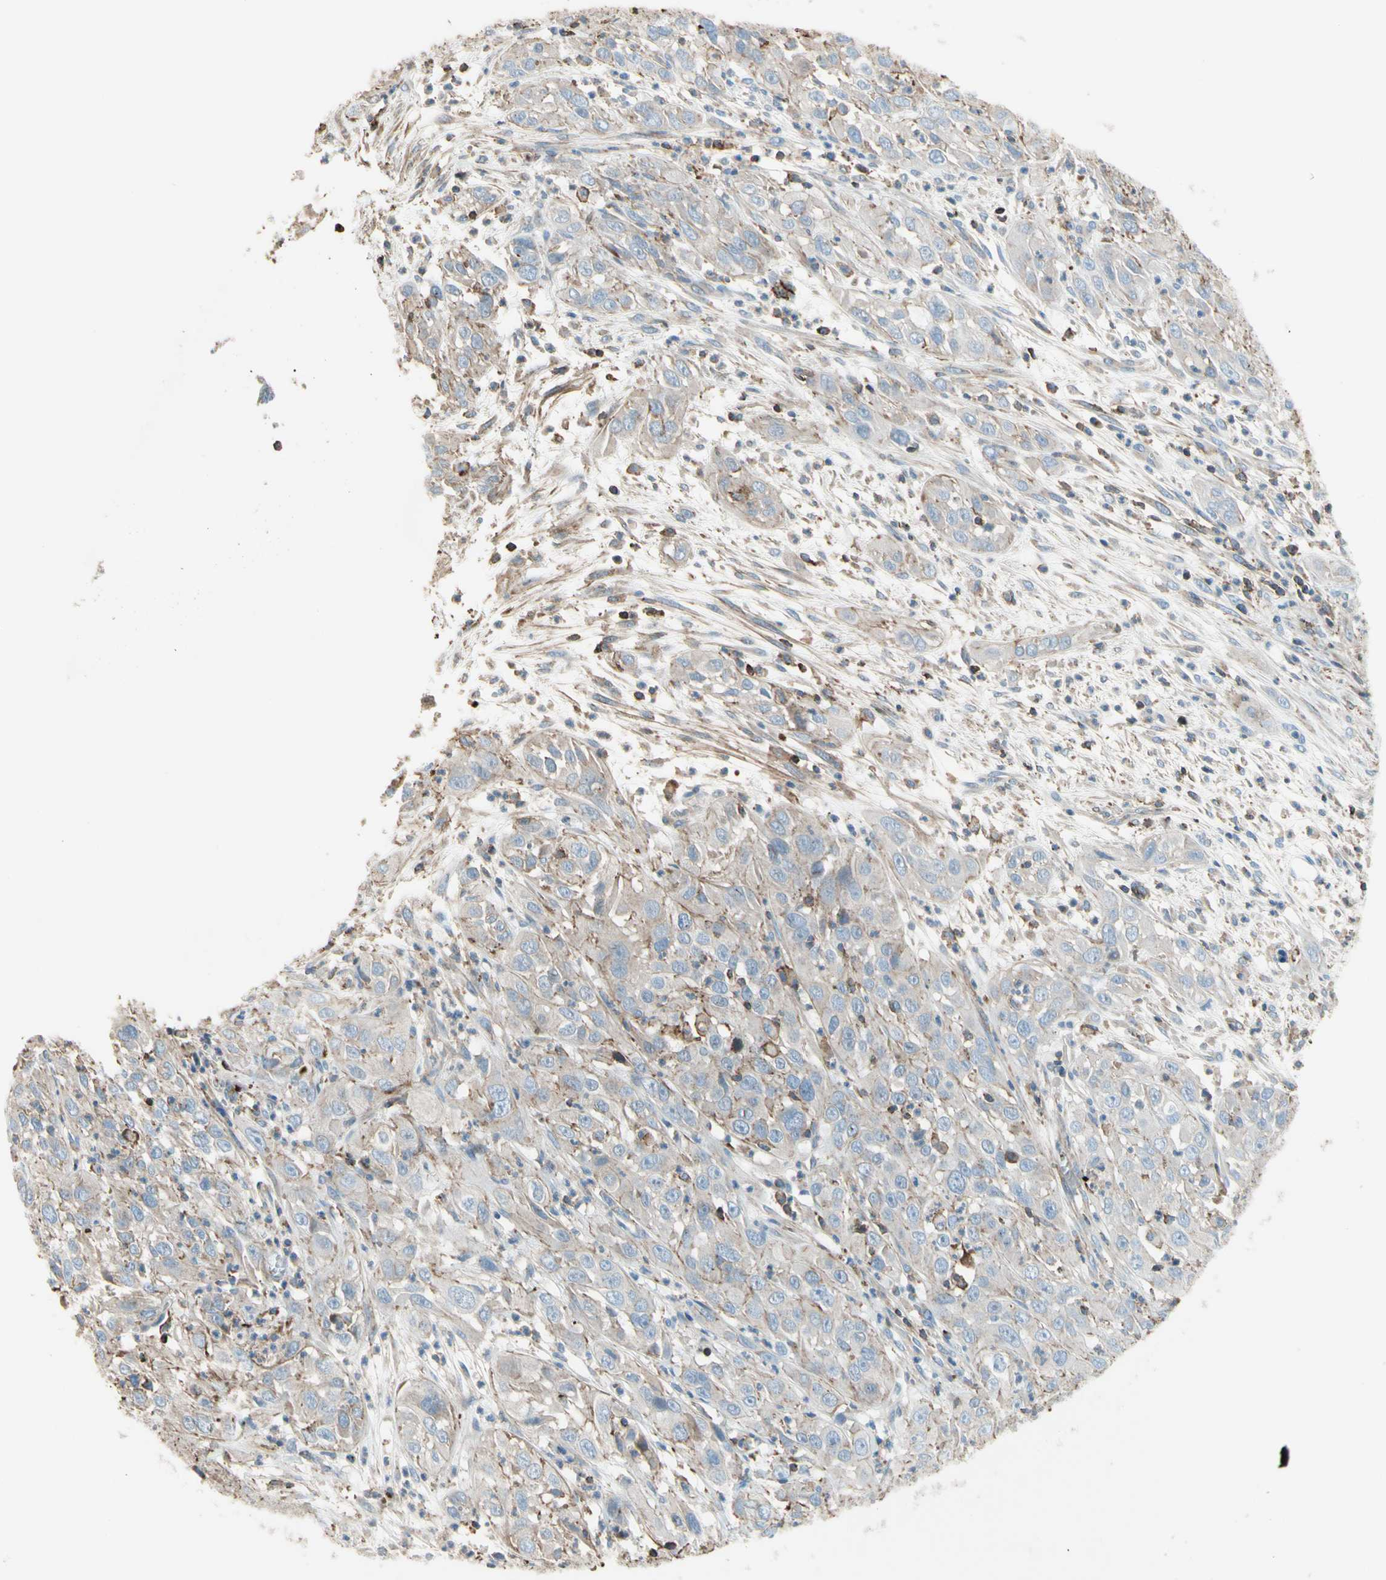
{"staining": {"intensity": "negative", "quantity": "none", "location": "none"}, "tissue": "cervical cancer", "cell_type": "Tumor cells", "image_type": "cancer", "snomed": [{"axis": "morphology", "description": "Squamous cell carcinoma, NOS"}, {"axis": "topography", "description": "Cervix"}], "caption": "Cervical squamous cell carcinoma stained for a protein using IHC displays no positivity tumor cells.", "gene": "SEMA4C", "patient": {"sex": "female", "age": 32}}